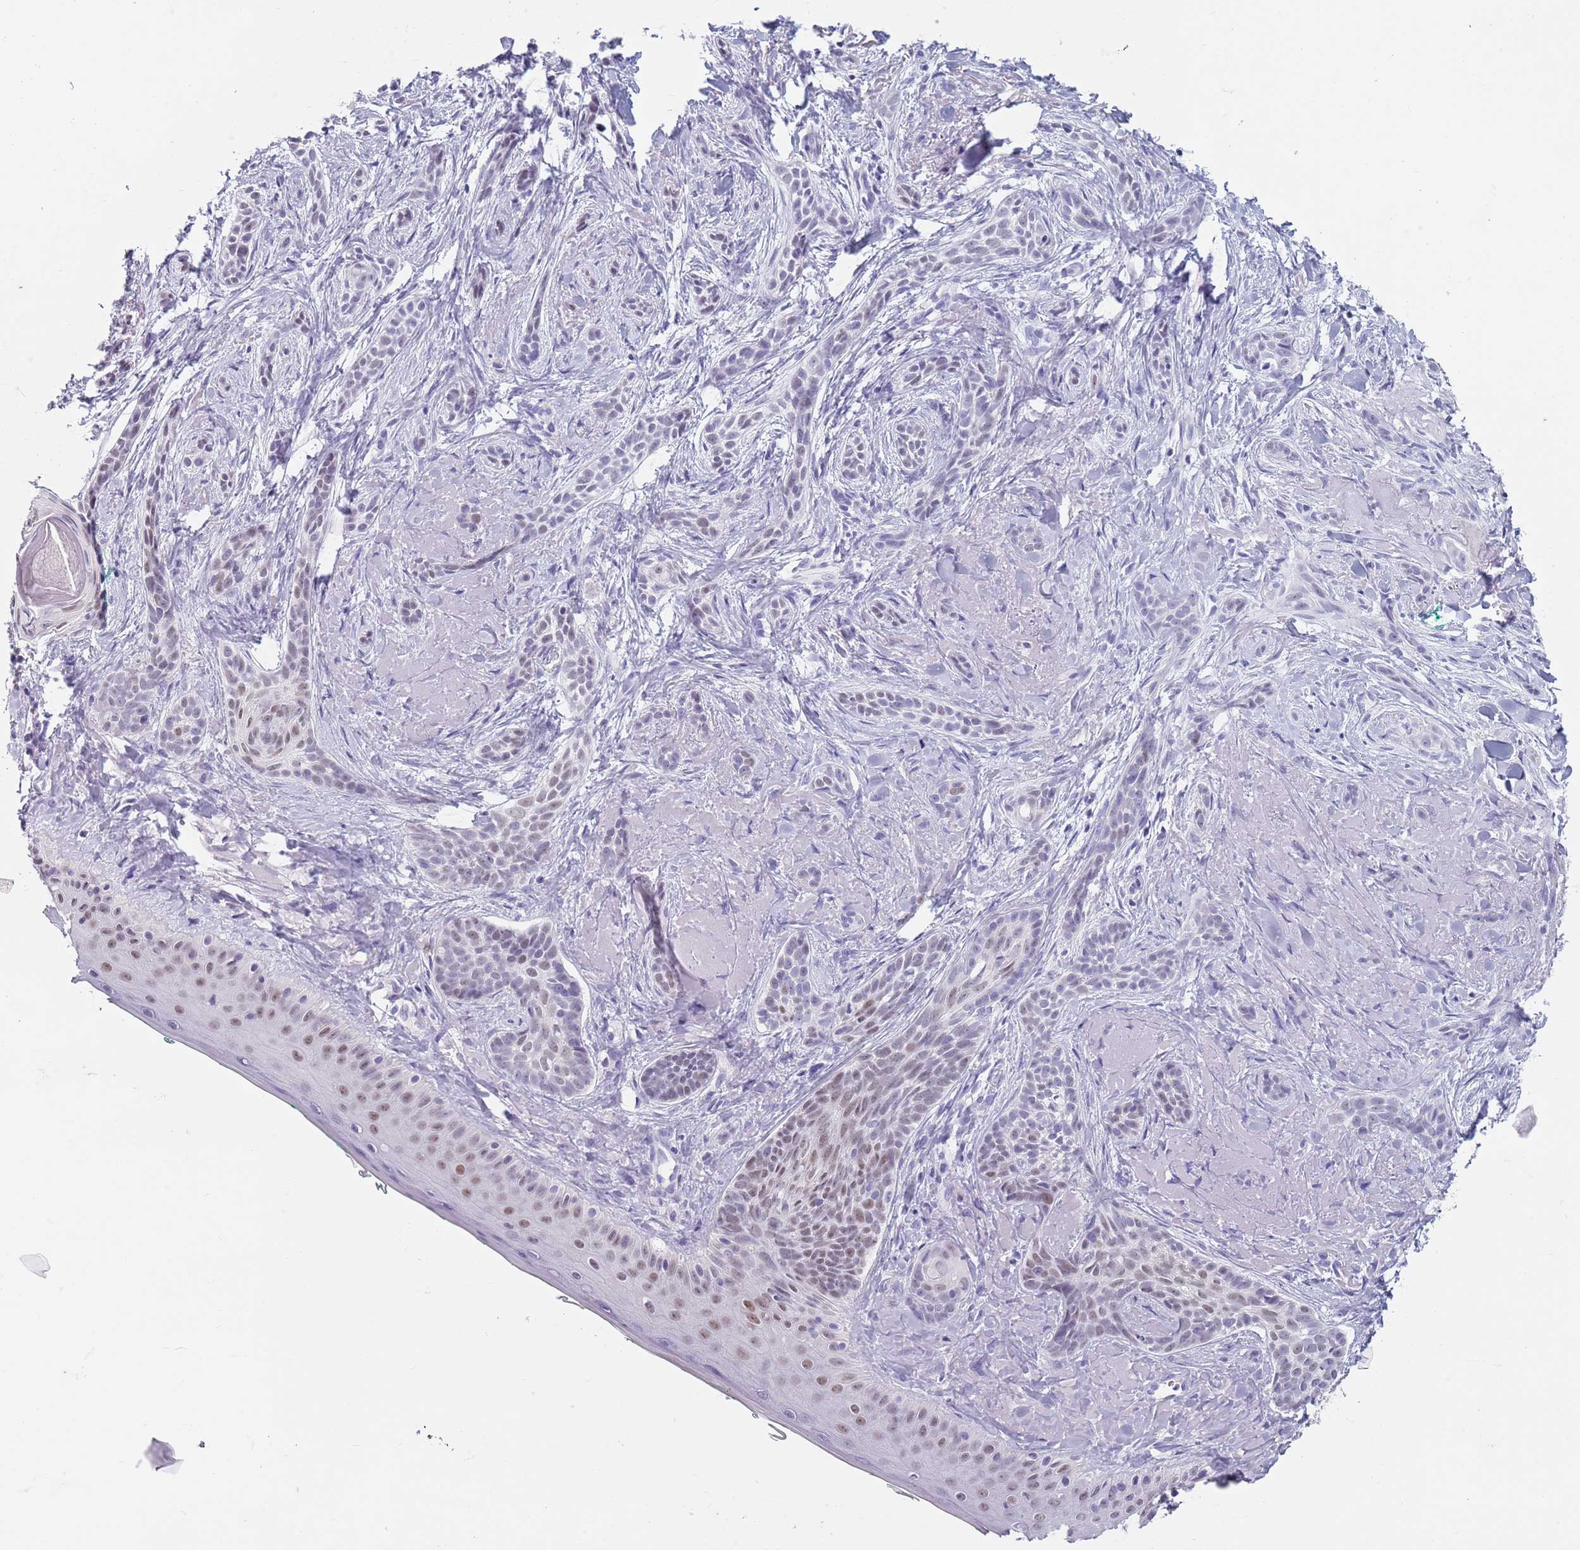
{"staining": {"intensity": "weak", "quantity": "25%-75%", "location": "nuclear"}, "tissue": "skin cancer", "cell_type": "Tumor cells", "image_type": "cancer", "snomed": [{"axis": "morphology", "description": "Basal cell carcinoma"}, {"axis": "topography", "description": "Skin"}], "caption": "Skin cancer (basal cell carcinoma) stained for a protein (brown) reveals weak nuclear positive positivity in approximately 25%-75% of tumor cells.", "gene": "SPESP1", "patient": {"sex": "male", "age": 71}}